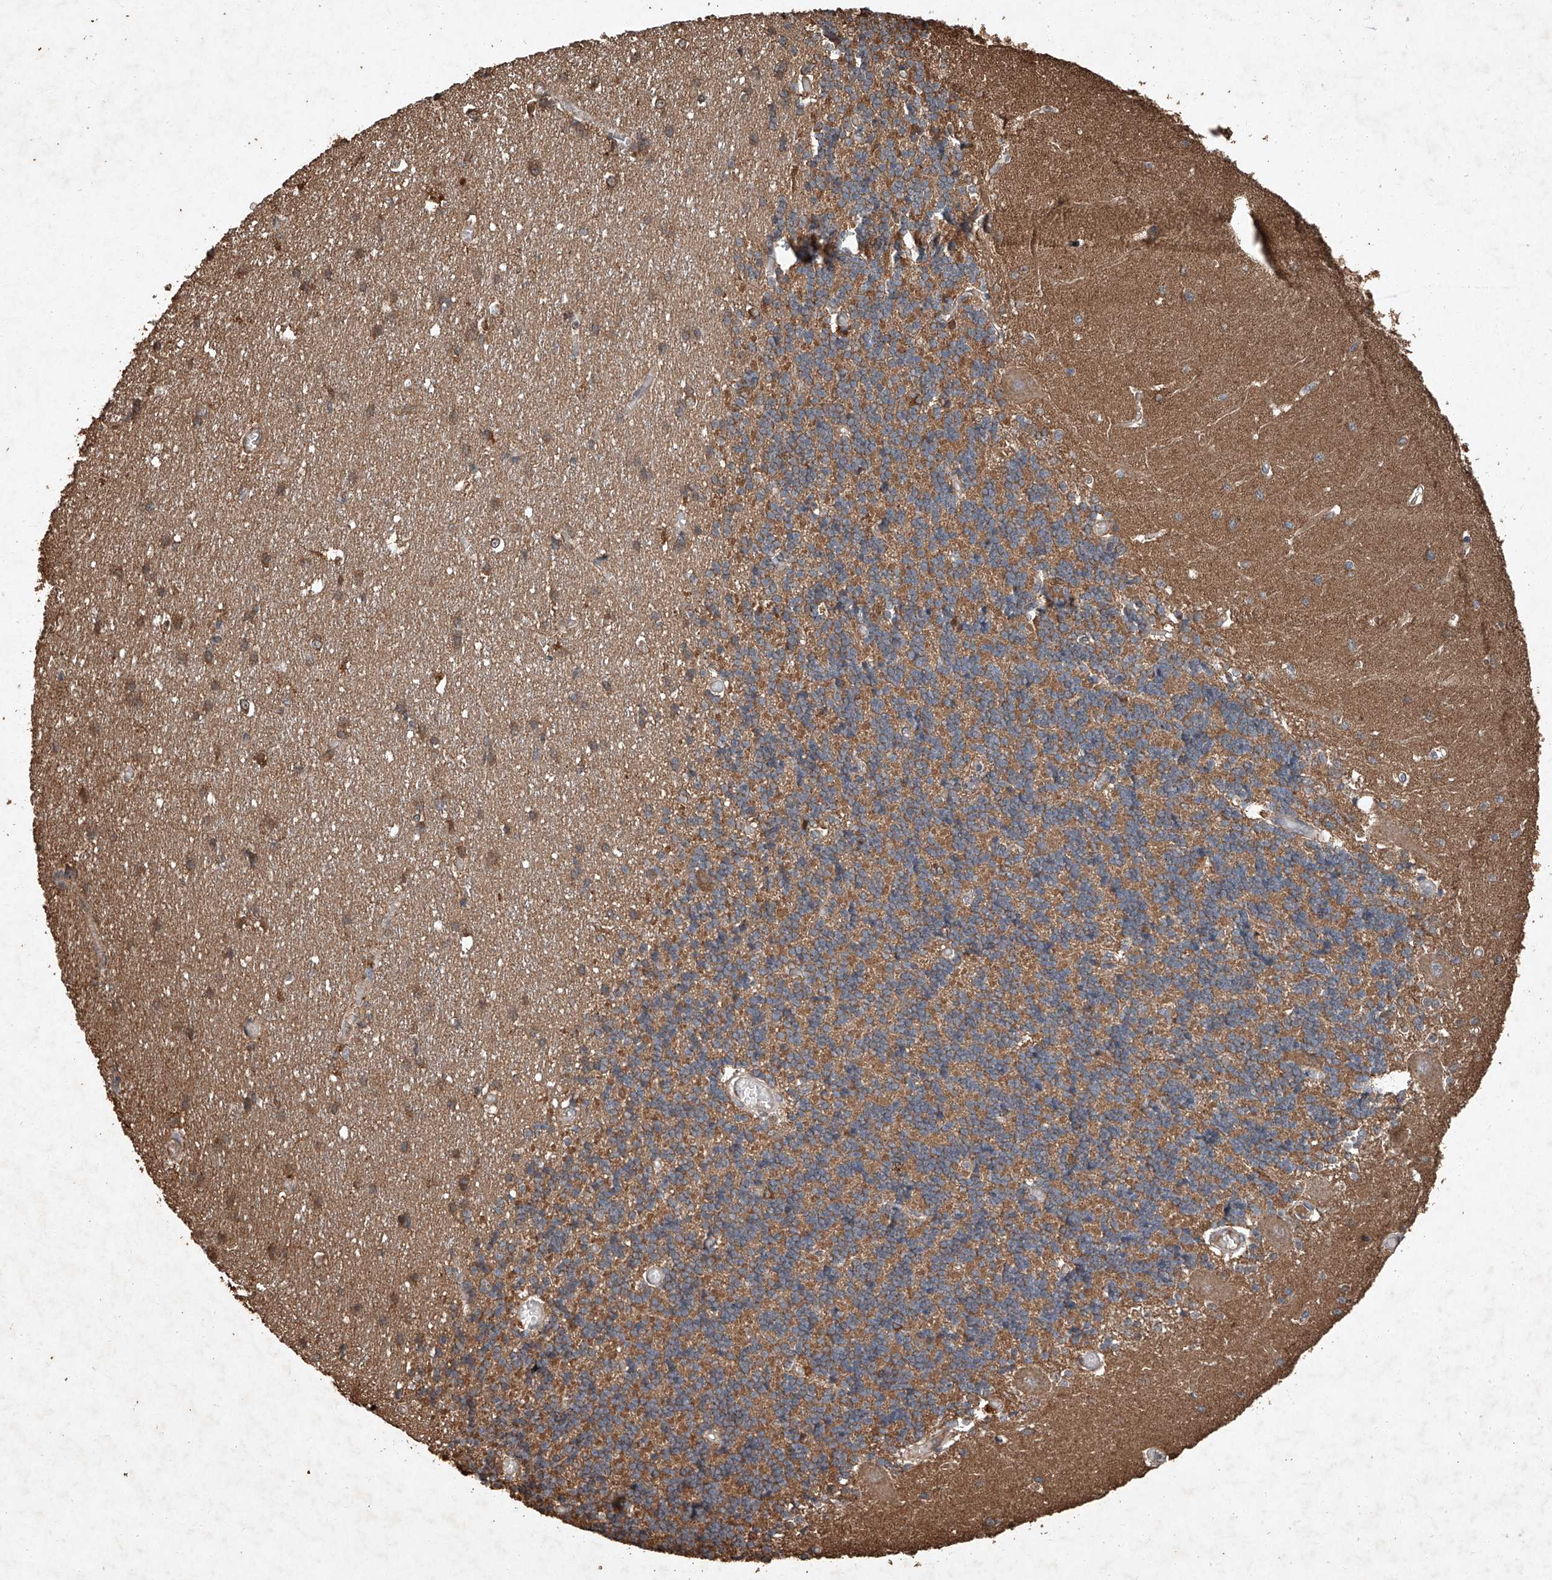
{"staining": {"intensity": "moderate", "quantity": ">75%", "location": "cytoplasmic/membranous"}, "tissue": "cerebellum", "cell_type": "Cells in granular layer", "image_type": "normal", "snomed": [{"axis": "morphology", "description": "Normal tissue, NOS"}, {"axis": "topography", "description": "Cerebellum"}], "caption": "Approximately >75% of cells in granular layer in unremarkable cerebellum display moderate cytoplasmic/membranous protein positivity as visualized by brown immunohistochemical staining.", "gene": "STK3", "patient": {"sex": "male", "age": 37}}